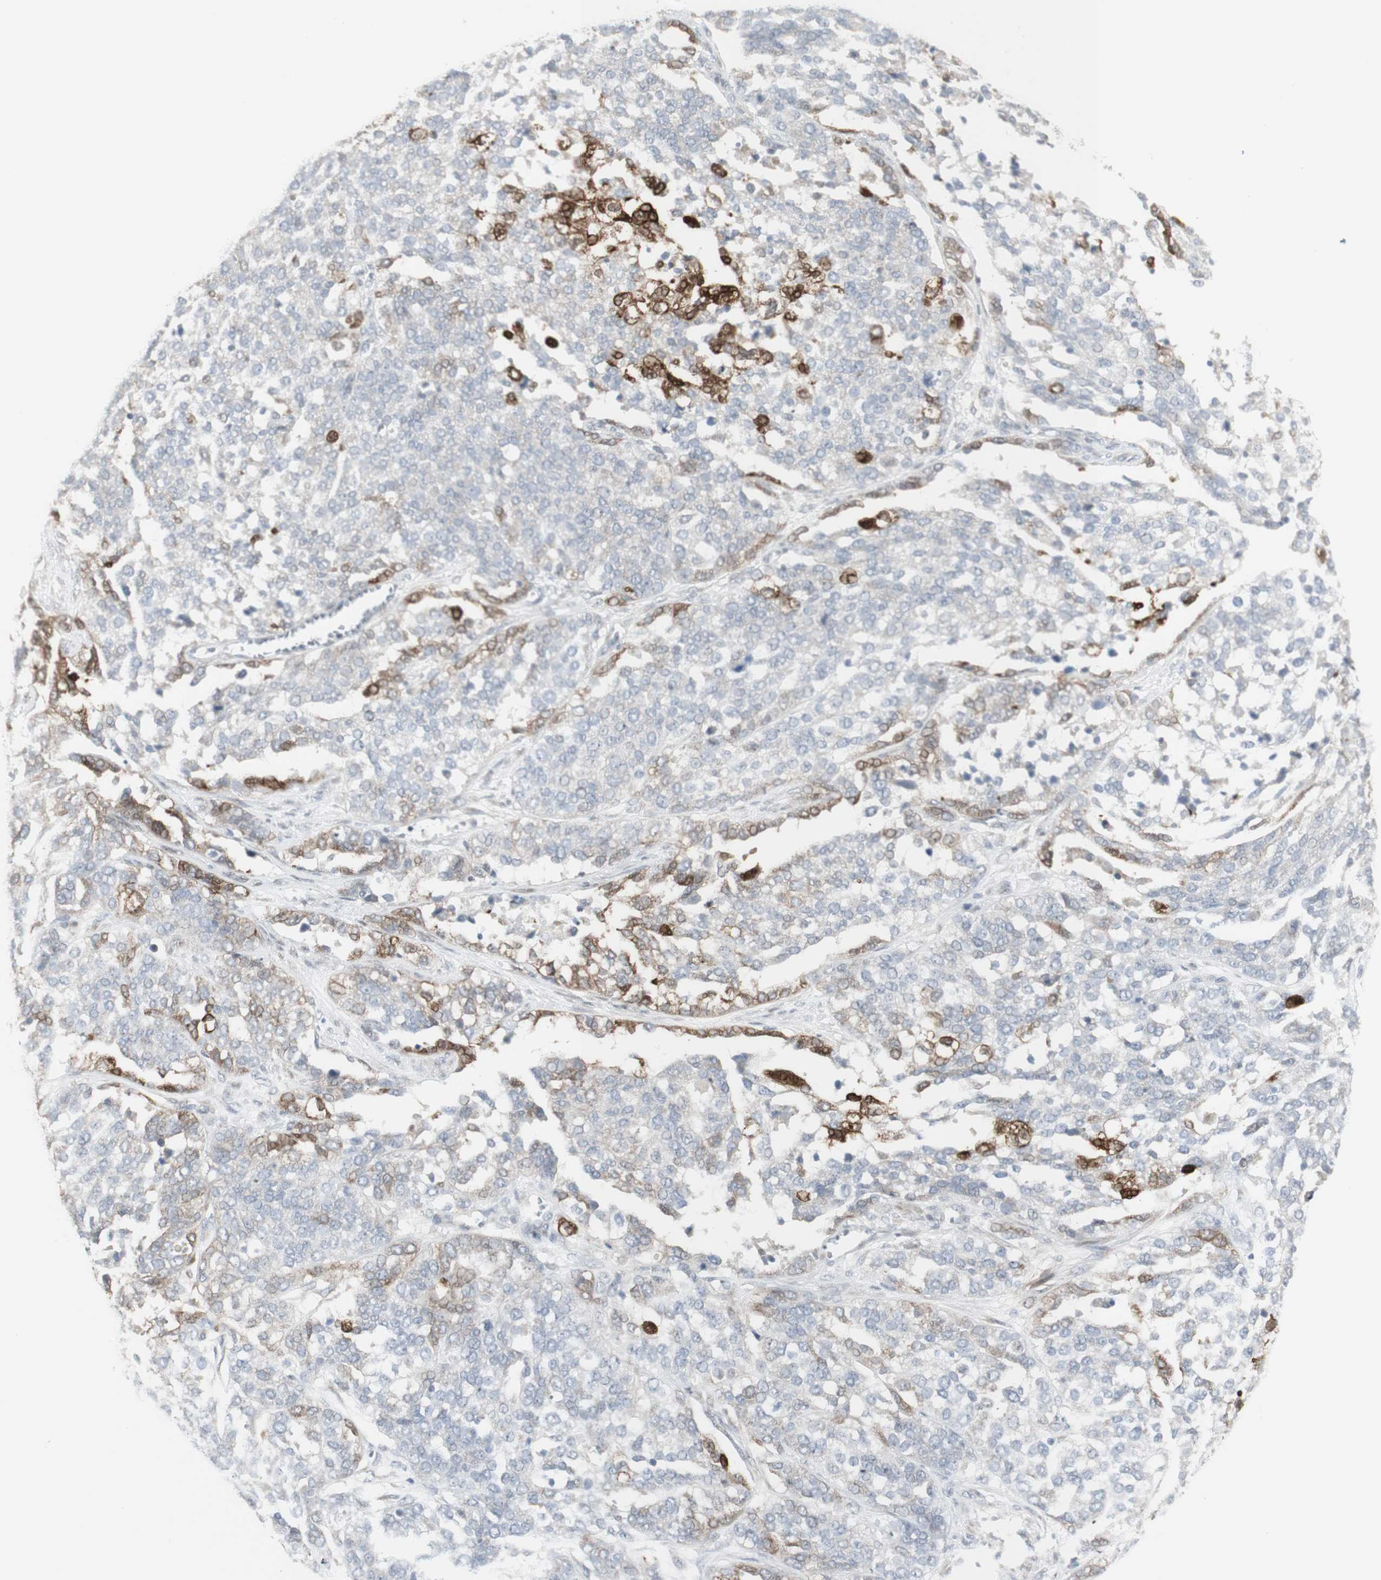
{"staining": {"intensity": "strong", "quantity": "<25%", "location": "cytoplasmic/membranous"}, "tissue": "ovarian cancer", "cell_type": "Tumor cells", "image_type": "cancer", "snomed": [{"axis": "morphology", "description": "Cystadenocarcinoma, serous, NOS"}, {"axis": "topography", "description": "Ovary"}], "caption": "Protein expression analysis of human serous cystadenocarcinoma (ovarian) reveals strong cytoplasmic/membranous expression in about <25% of tumor cells.", "gene": "C1orf116", "patient": {"sex": "female", "age": 44}}